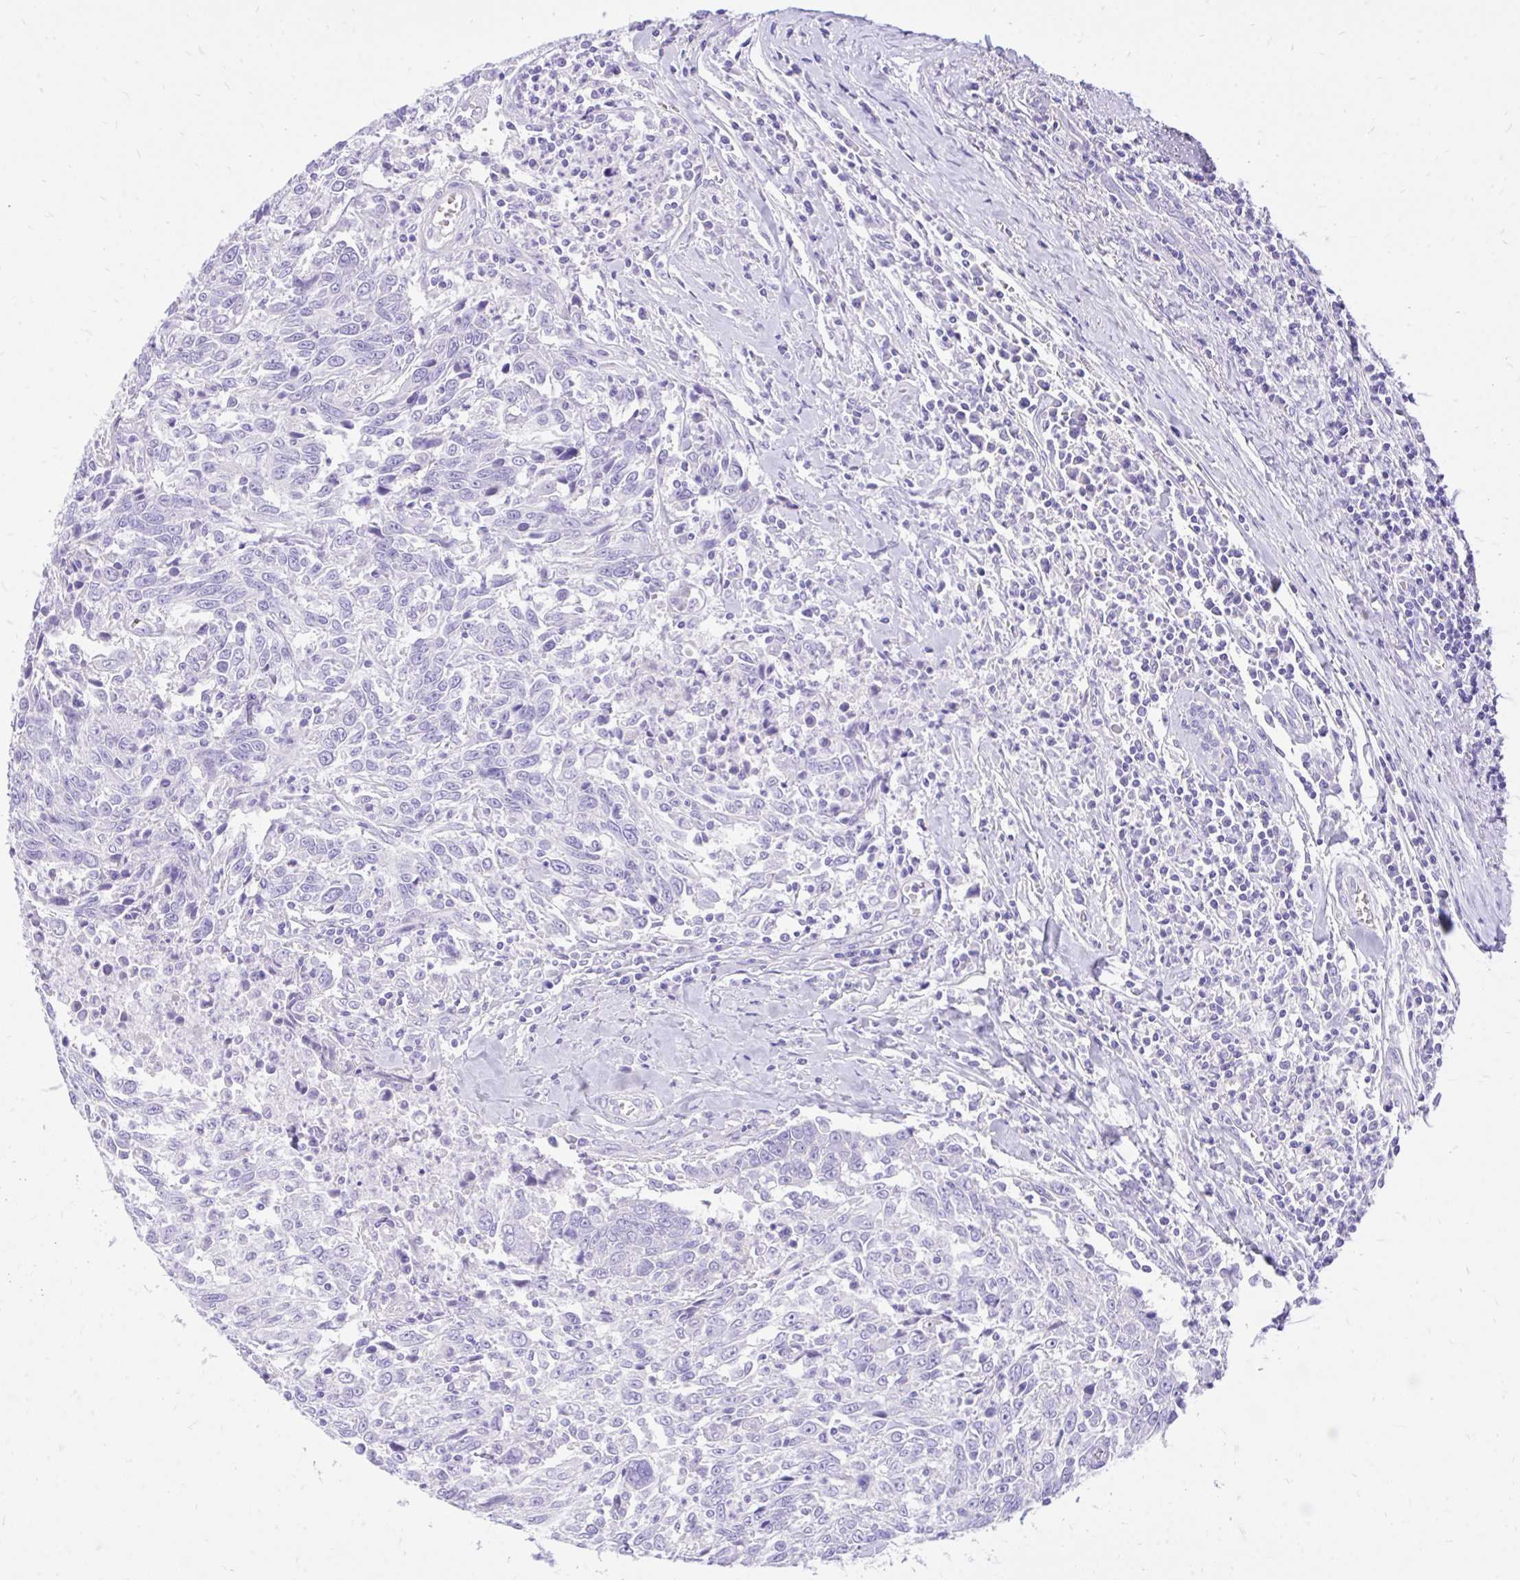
{"staining": {"intensity": "negative", "quantity": "none", "location": "none"}, "tissue": "breast cancer", "cell_type": "Tumor cells", "image_type": "cancer", "snomed": [{"axis": "morphology", "description": "Duct carcinoma"}, {"axis": "topography", "description": "Breast"}], "caption": "Protein analysis of breast cancer reveals no significant expression in tumor cells.", "gene": "MON1A", "patient": {"sex": "female", "age": 50}}